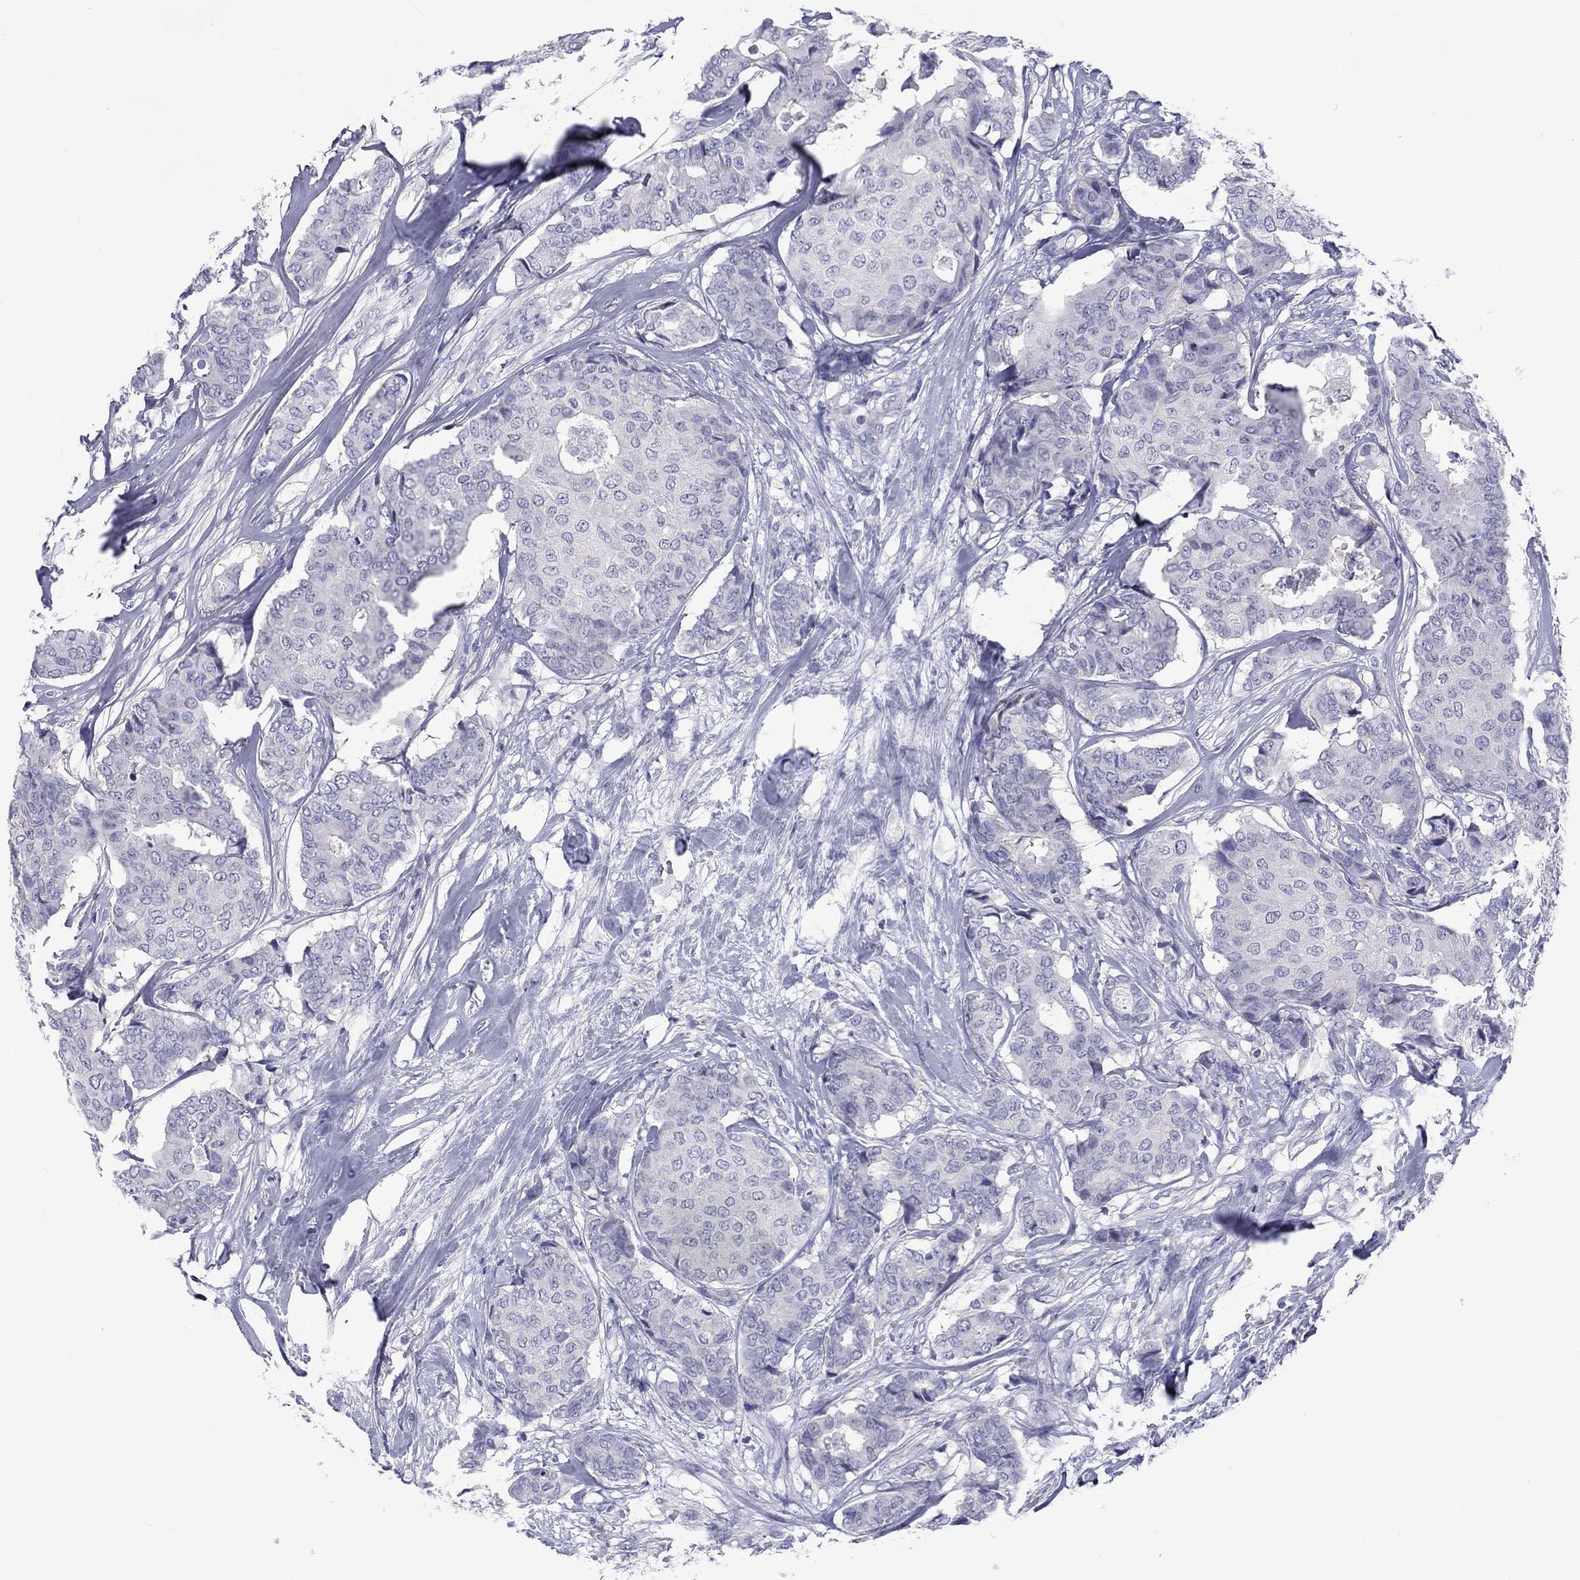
{"staining": {"intensity": "negative", "quantity": "none", "location": "none"}, "tissue": "breast cancer", "cell_type": "Tumor cells", "image_type": "cancer", "snomed": [{"axis": "morphology", "description": "Duct carcinoma"}, {"axis": "topography", "description": "Breast"}], "caption": "Protein analysis of breast cancer (infiltrating ductal carcinoma) reveals no significant expression in tumor cells.", "gene": "CACNA1A", "patient": {"sex": "female", "age": 75}}